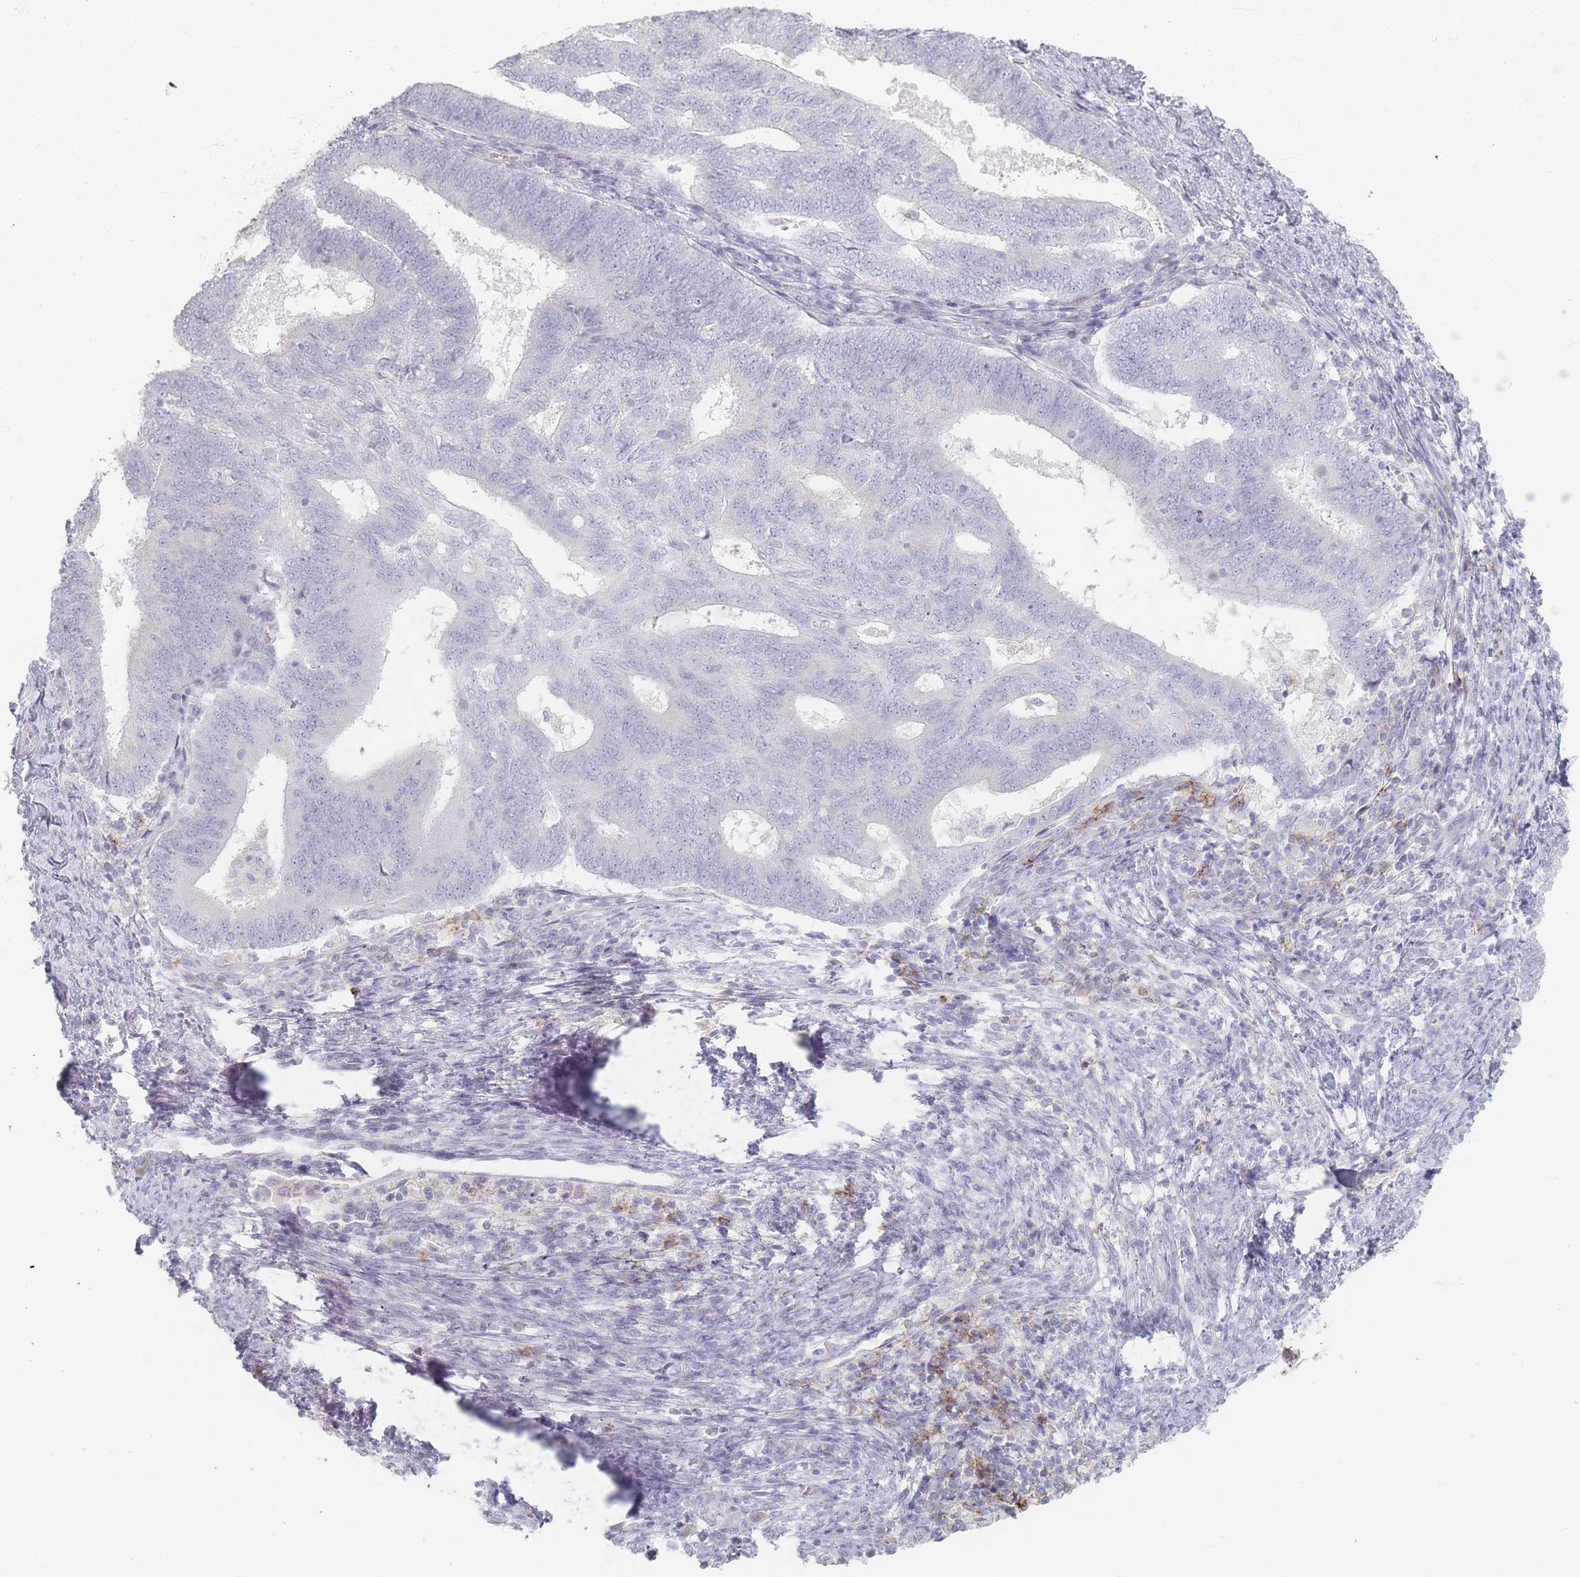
{"staining": {"intensity": "negative", "quantity": "none", "location": "none"}, "tissue": "endometrial cancer", "cell_type": "Tumor cells", "image_type": "cancer", "snomed": [{"axis": "morphology", "description": "Adenocarcinoma, NOS"}, {"axis": "topography", "description": "Endometrium"}], "caption": "Micrograph shows no significant protein positivity in tumor cells of endometrial cancer (adenocarcinoma).", "gene": "CD37", "patient": {"sex": "female", "age": 70}}